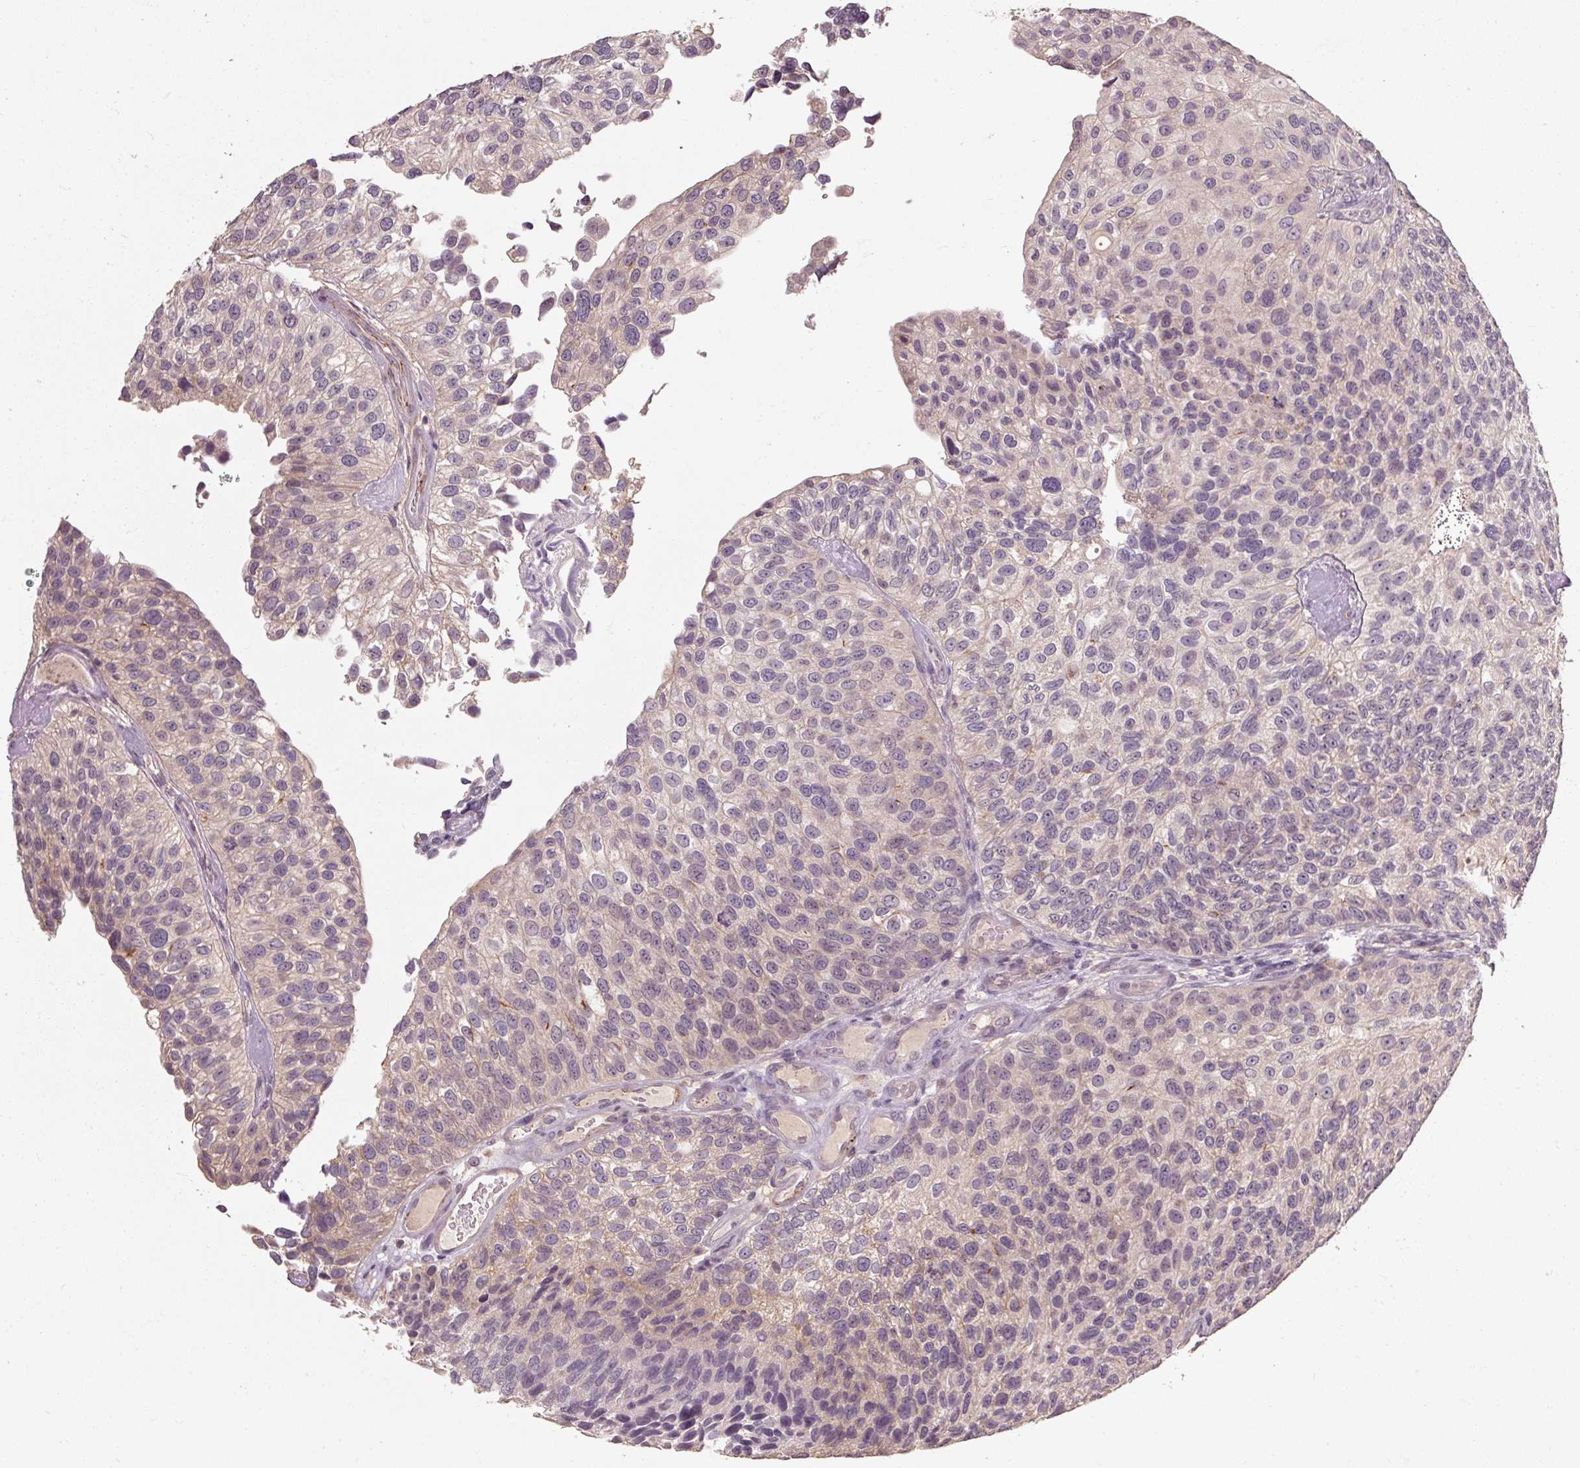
{"staining": {"intensity": "weak", "quantity": "<25%", "location": "cytoplasmic/membranous"}, "tissue": "urothelial cancer", "cell_type": "Tumor cells", "image_type": "cancer", "snomed": [{"axis": "morphology", "description": "Urothelial carcinoma, NOS"}, {"axis": "topography", "description": "Urinary bladder"}], "caption": "Tumor cells show no significant protein staining in transitional cell carcinoma. Nuclei are stained in blue.", "gene": "CFAP65", "patient": {"sex": "male", "age": 87}}